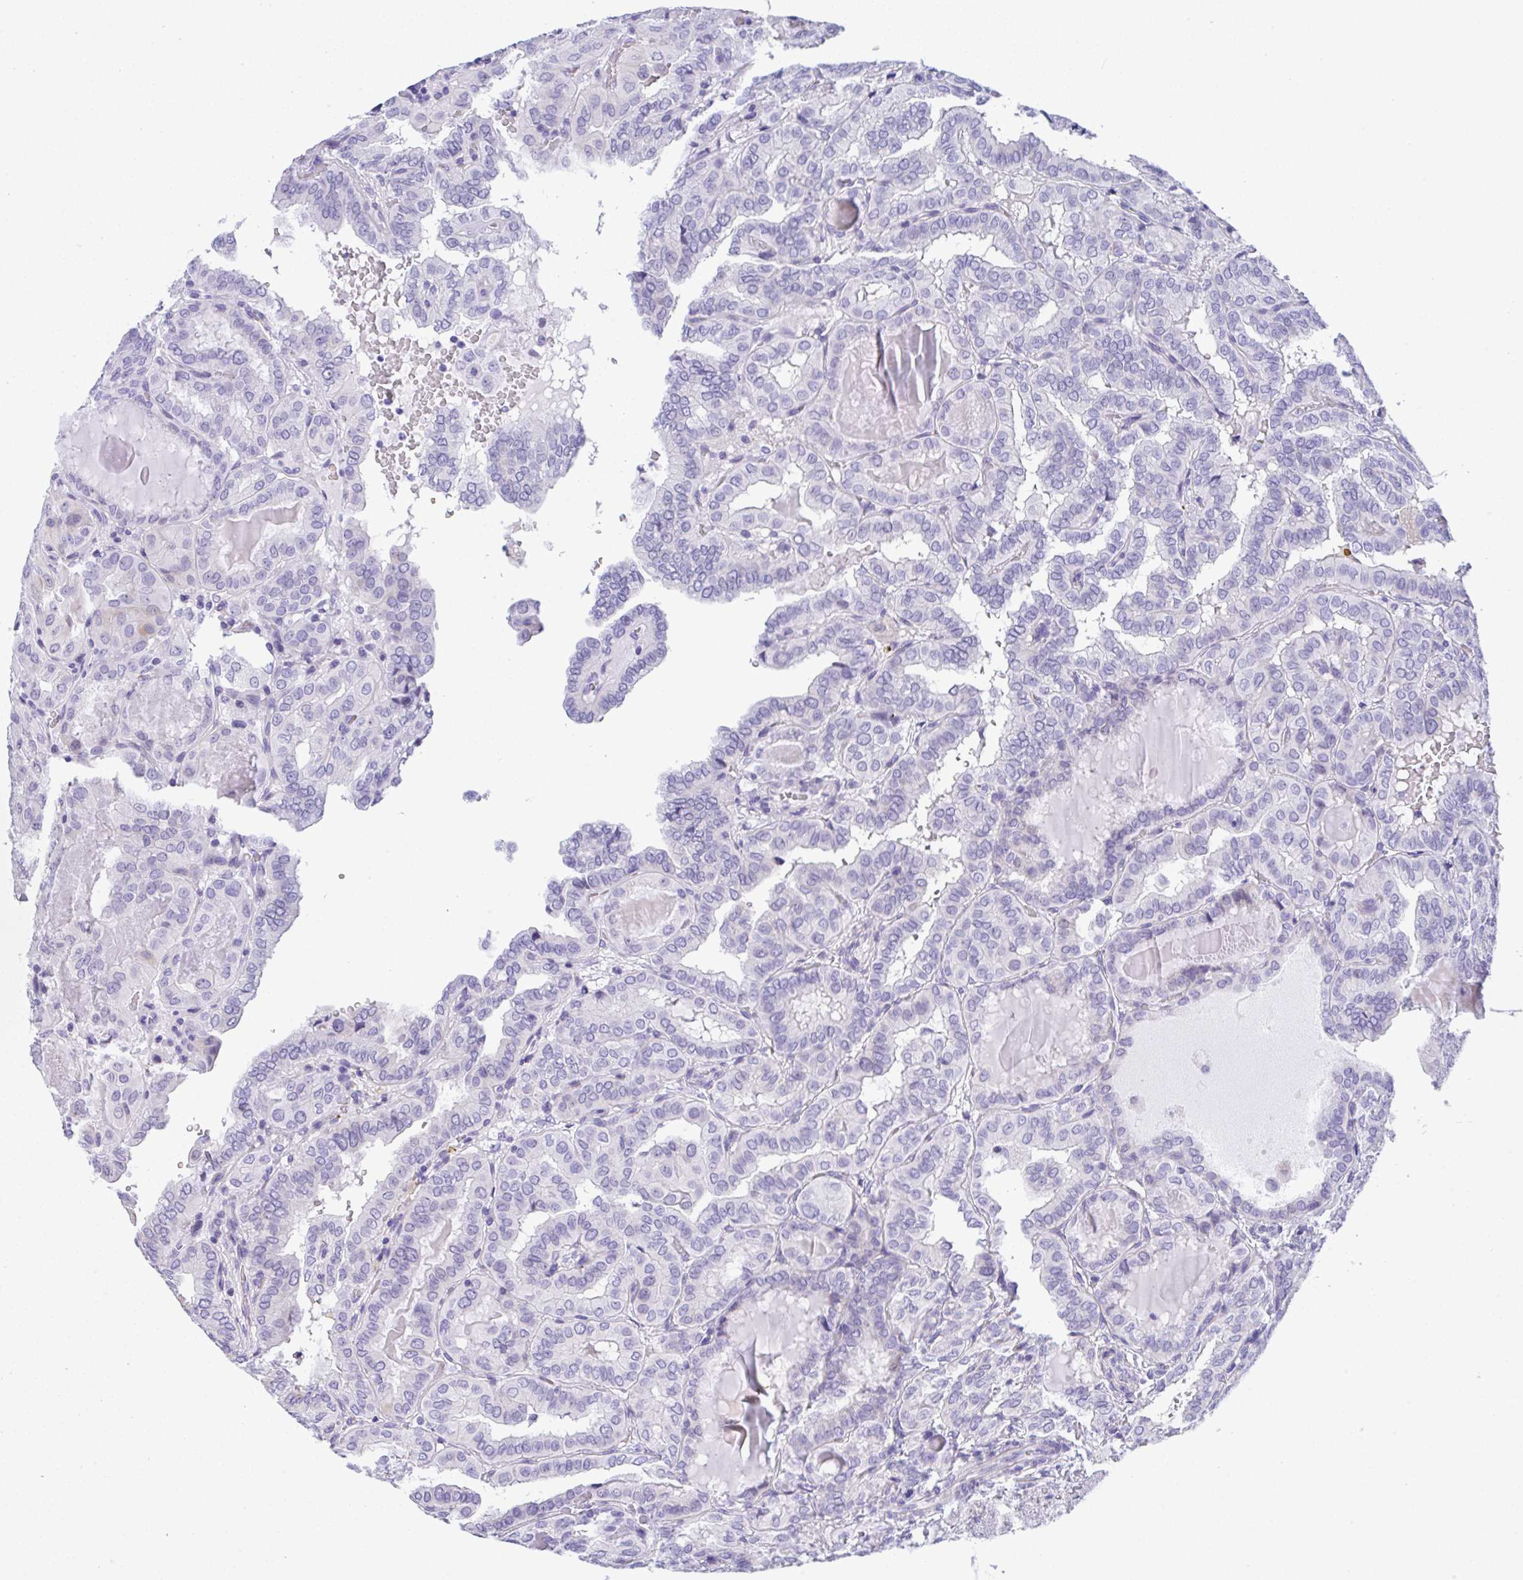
{"staining": {"intensity": "negative", "quantity": "none", "location": "none"}, "tissue": "thyroid cancer", "cell_type": "Tumor cells", "image_type": "cancer", "snomed": [{"axis": "morphology", "description": "Papillary adenocarcinoma, NOS"}, {"axis": "topography", "description": "Thyroid gland"}], "caption": "This is an immunohistochemistry micrograph of thyroid papillary adenocarcinoma. There is no positivity in tumor cells.", "gene": "YBX2", "patient": {"sex": "female", "age": 46}}